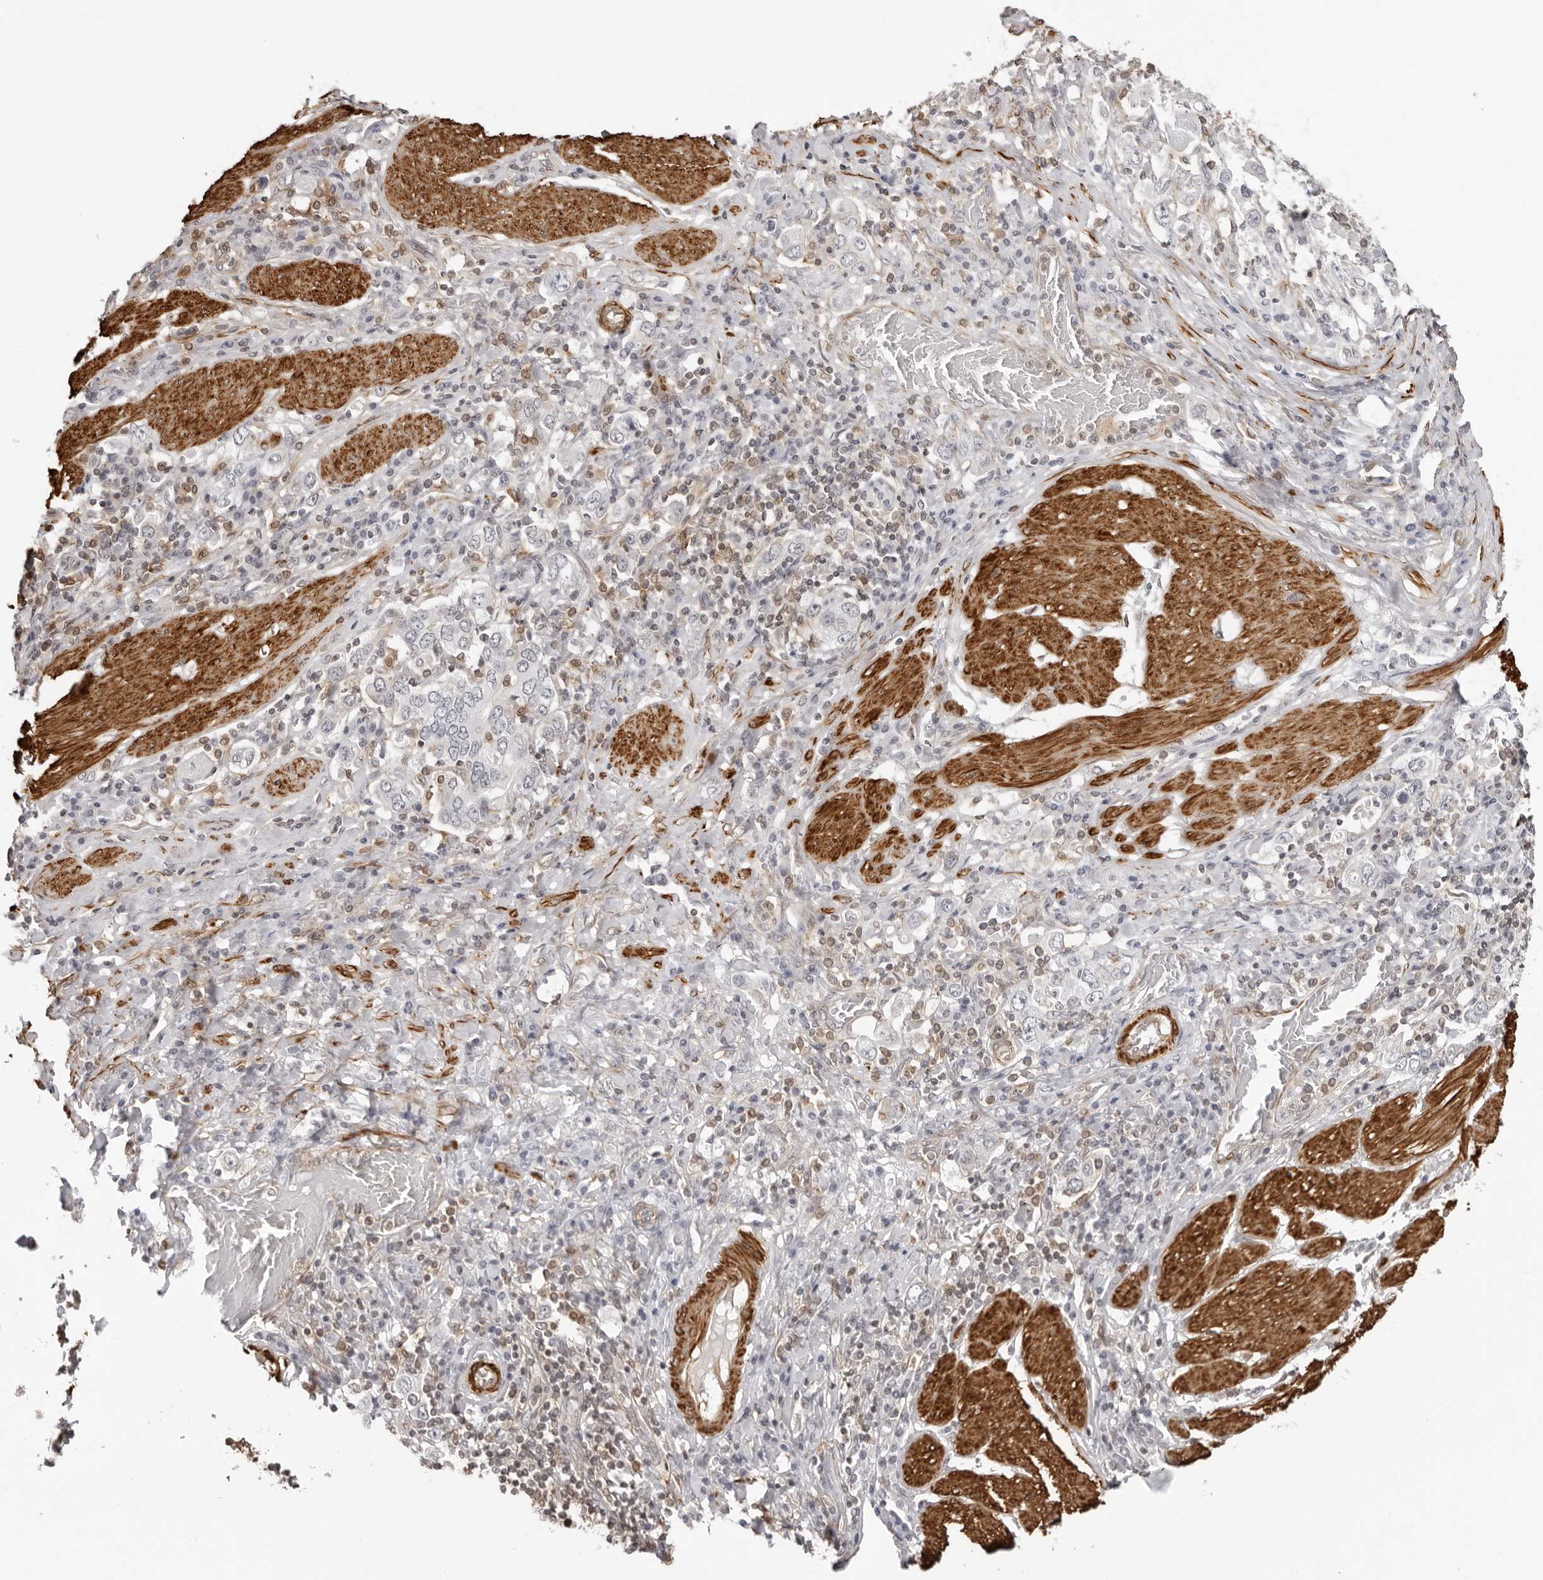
{"staining": {"intensity": "weak", "quantity": "<25%", "location": "cytoplasmic/membranous"}, "tissue": "stomach cancer", "cell_type": "Tumor cells", "image_type": "cancer", "snomed": [{"axis": "morphology", "description": "Adenocarcinoma, NOS"}, {"axis": "topography", "description": "Stomach, upper"}], "caption": "There is no significant expression in tumor cells of adenocarcinoma (stomach).", "gene": "UNK", "patient": {"sex": "male", "age": 62}}